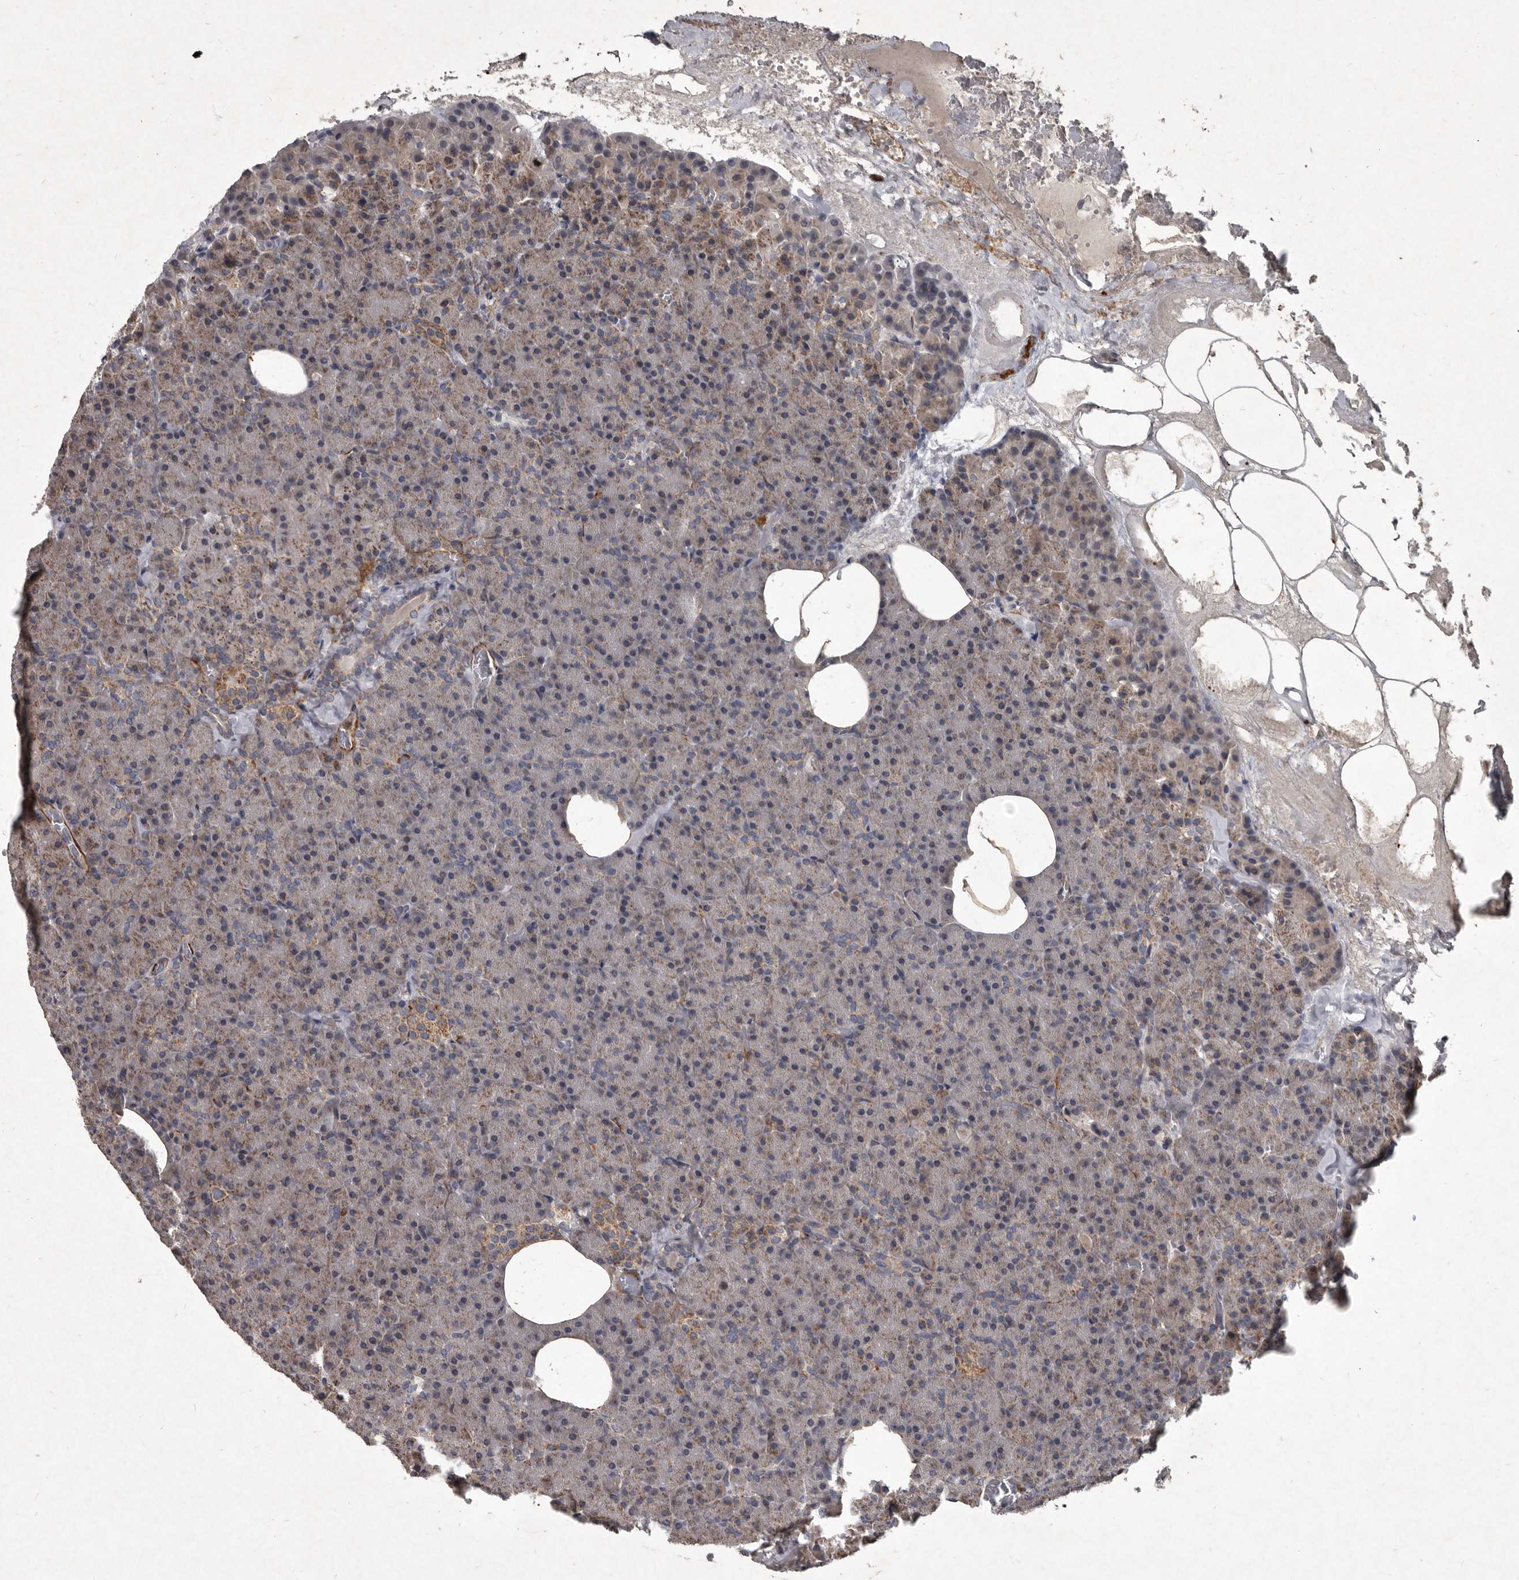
{"staining": {"intensity": "moderate", "quantity": "<25%", "location": "cytoplasmic/membranous"}, "tissue": "pancreas", "cell_type": "Exocrine glandular cells", "image_type": "normal", "snomed": [{"axis": "morphology", "description": "Normal tissue, NOS"}, {"axis": "morphology", "description": "Carcinoid, malignant, NOS"}, {"axis": "topography", "description": "Pancreas"}], "caption": "Immunohistochemical staining of benign human pancreas demonstrates low levels of moderate cytoplasmic/membranous expression in approximately <25% of exocrine glandular cells. The staining was performed using DAB (3,3'-diaminobenzidine), with brown indicating positive protein expression. Nuclei are stained blue with hematoxylin.", "gene": "MRPS15", "patient": {"sex": "female", "age": 35}}